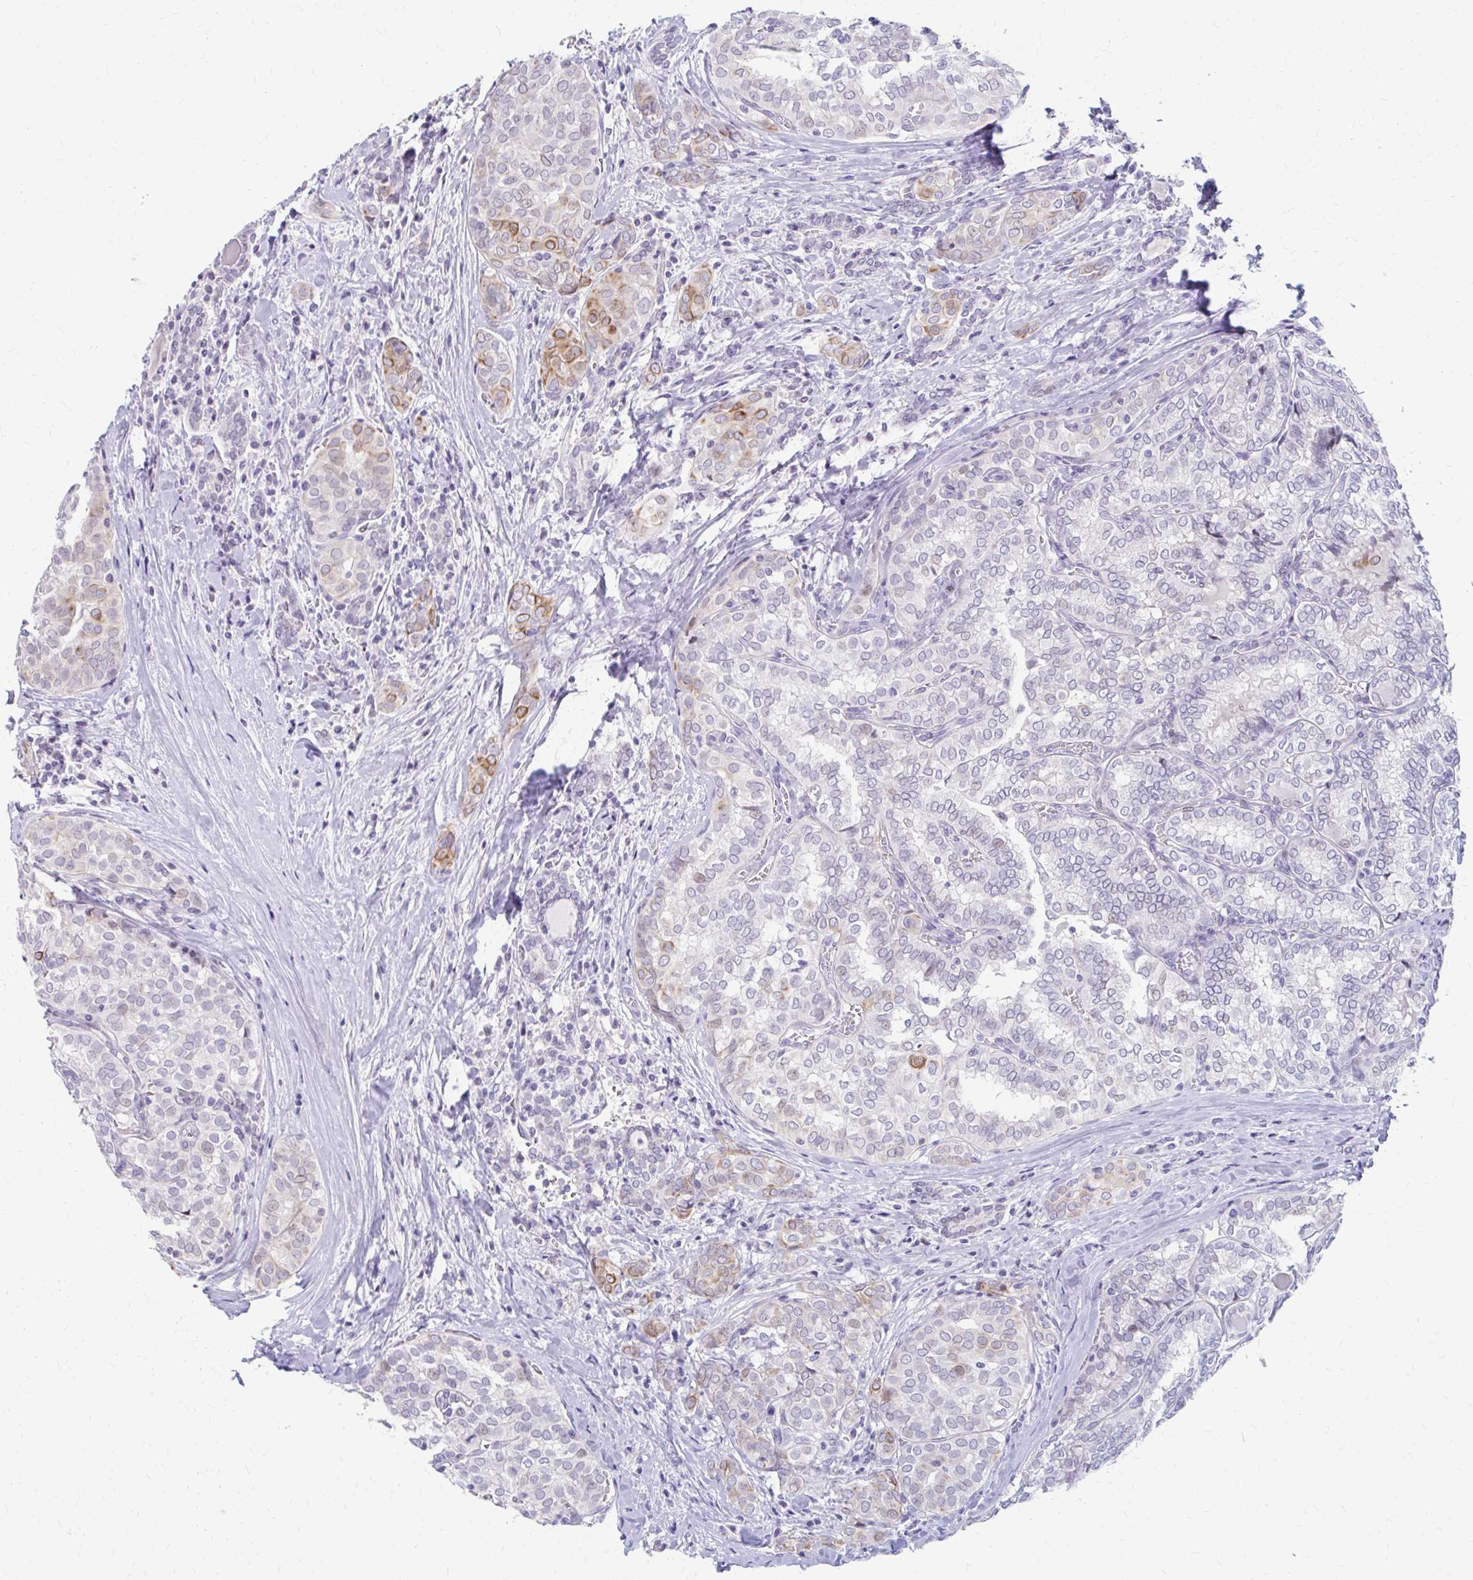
{"staining": {"intensity": "moderate", "quantity": "<25%", "location": "cytoplasmic/membranous"}, "tissue": "thyroid cancer", "cell_type": "Tumor cells", "image_type": "cancer", "snomed": [{"axis": "morphology", "description": "Papillary adenocarcinoma, NOS"}, {"axis": "topography", "description": "Thyroid gland"}], "caption": "The histopathology image displays immunohistochemical staining of papillary adenocarcinoma (thyroid). There is moderate cytoplasmic/membranous expression is present in about <25% of tumor cells. The protein of interest is shown in brown color, while the nuclei are stained blue.", "gene": "RGS16", "patient": {"sex": "female", "age": 30}}